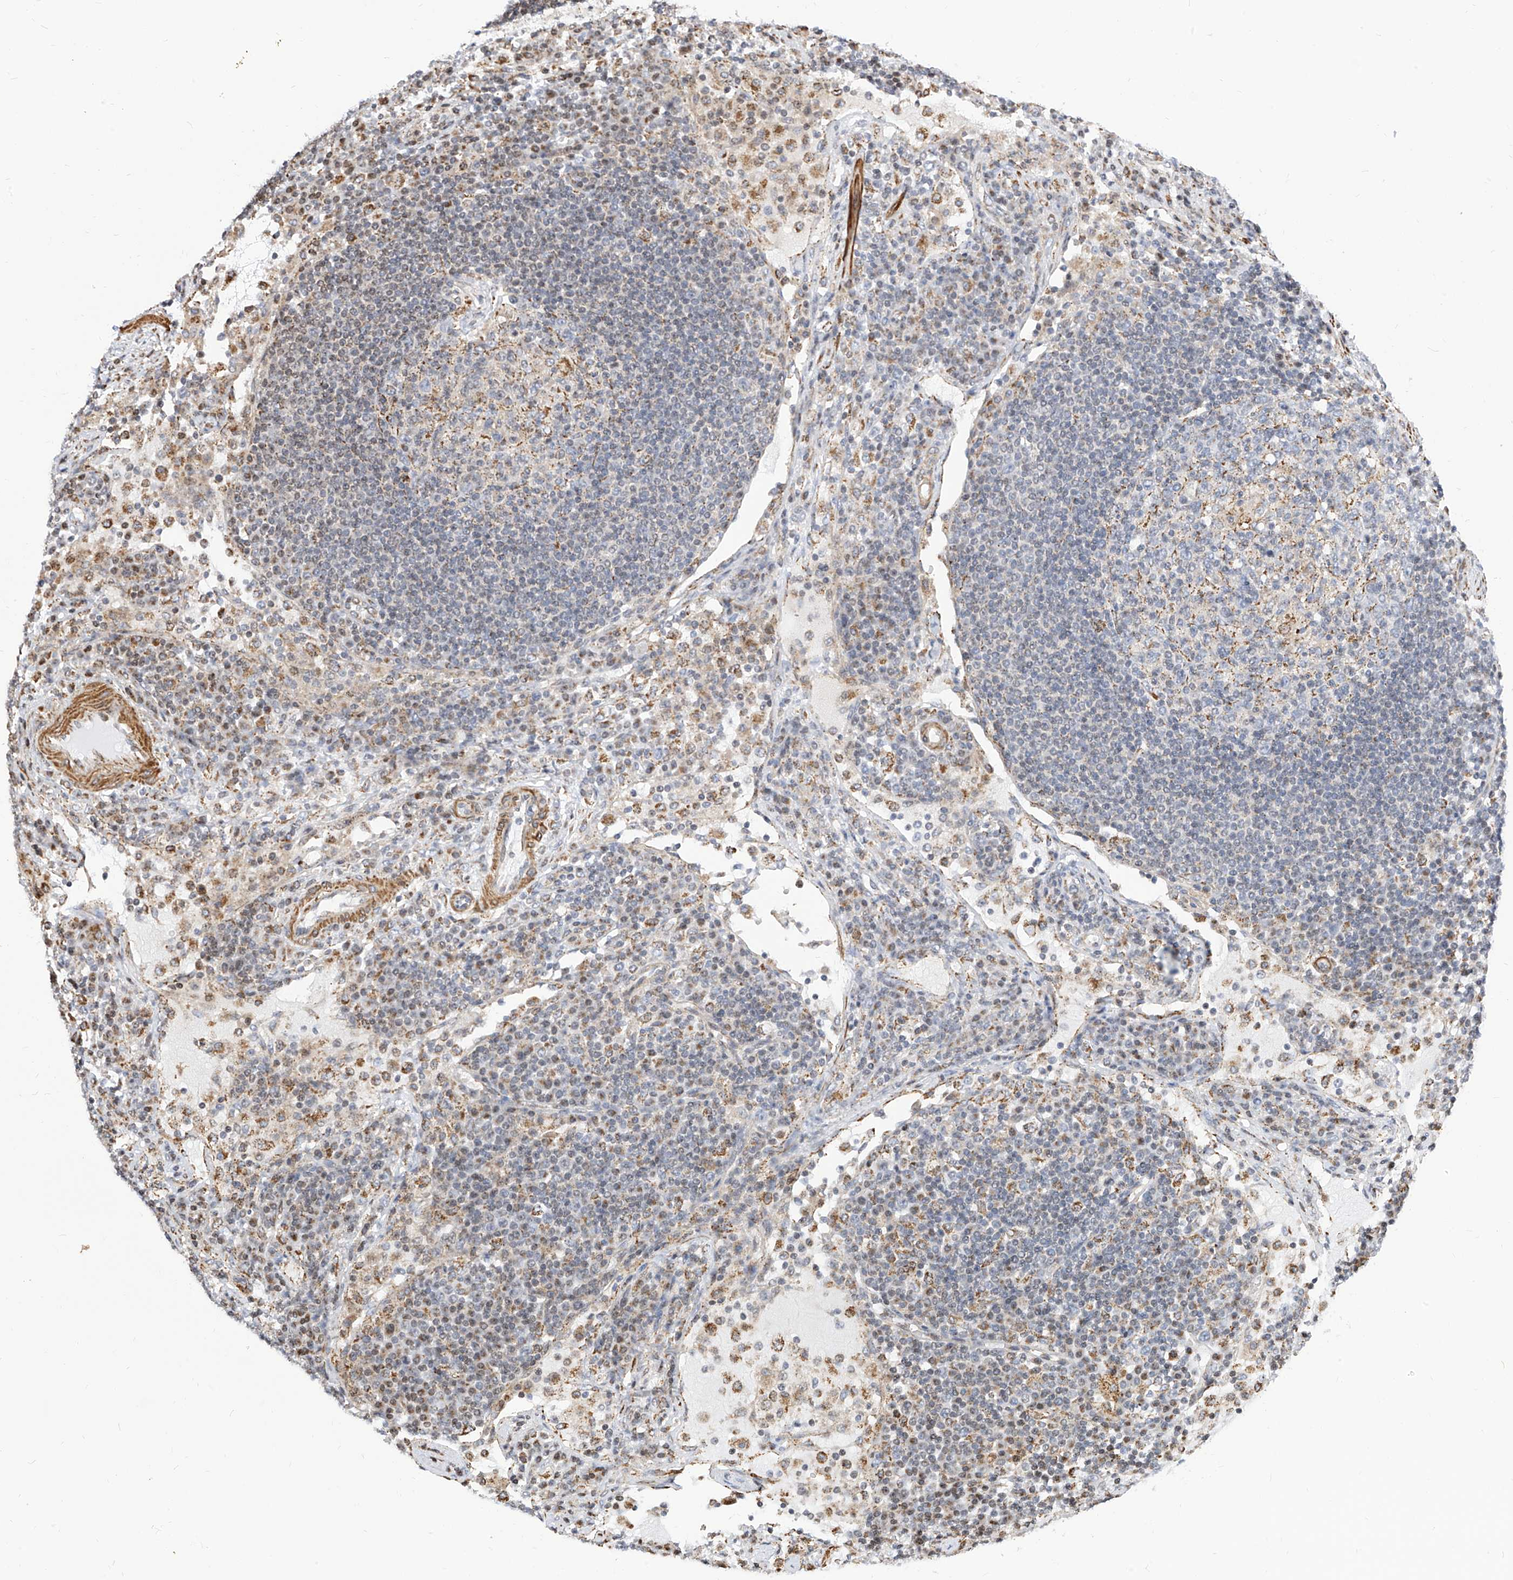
{"staining": {"intensity": "negative", "quantity": "none", "location": "none"}, "tissue": "lymph node", "cell_type": "Germinal center cells", "image_type": "normal", "snomed": [{"axis": "morphology", "description": "Normal tissue, NOS"}, {"axis": "topography", "description": "Lymph node"}], "caption": "A histopathology image of human lymph node is negative for staining in germinal center cells.", "gene": "TTLL8", "patient": {"sex": "female", "age": 53}}